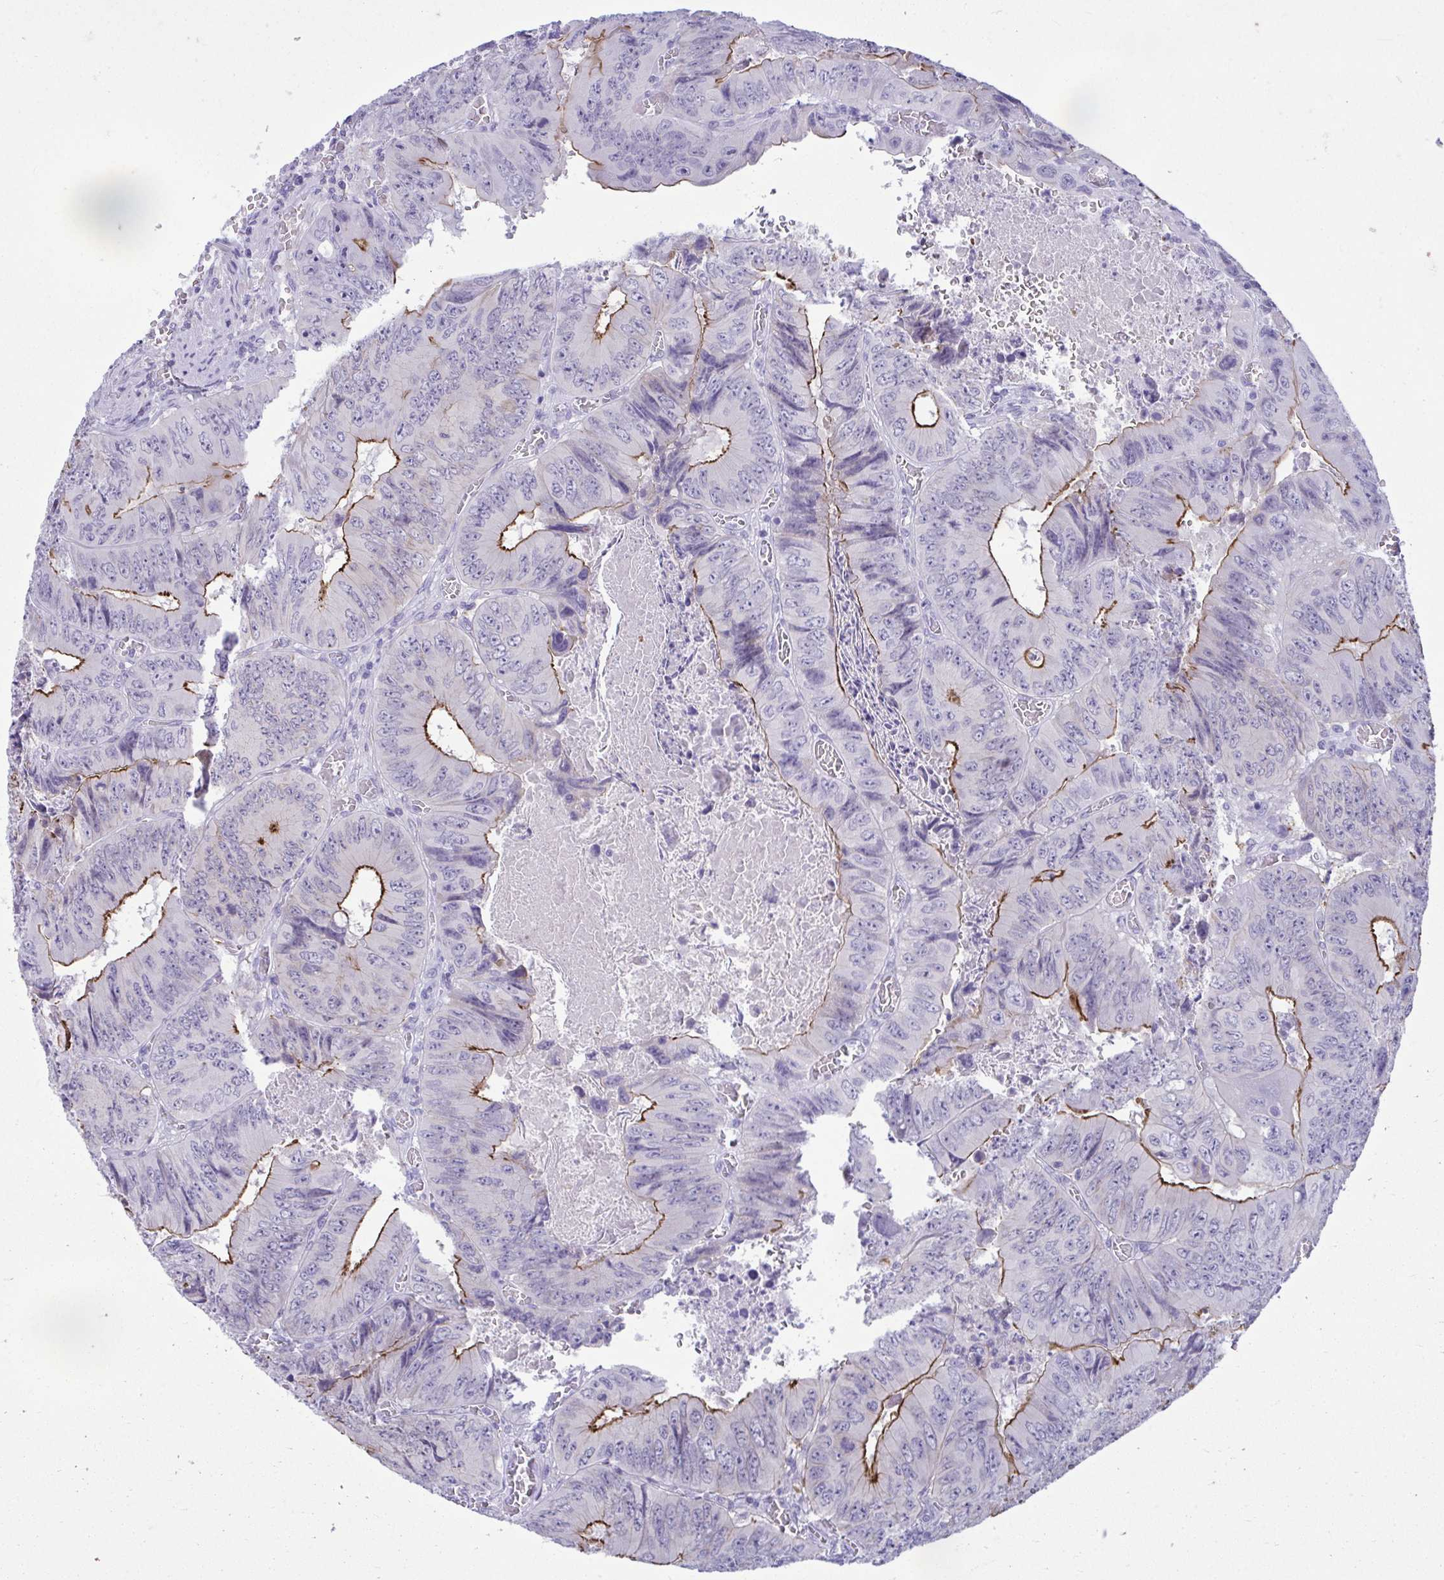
{"staining": {"intensity": "strong", "quantity": "25%-75%", "location": "cytoplasmic/membranous"}, "tissue": "colorectal cancer", "cell_type": "Tumor cells", "image_type": "cancer", "snomed": [{"axis": "morphology", "description": "Adenocarcinoma, NOS"}, {"axis": "topography", "description": "Colon"}], "caption": "This is a photomicrograph of immunohistochemistry (IHC) staining of colorectal cancer (adenocarcinoma), which shows strong positivity in the cytoplasmic/membranous of tumor cells.", "gene": "PIGZ", "patient": {"sex": "female", "age": 84}}